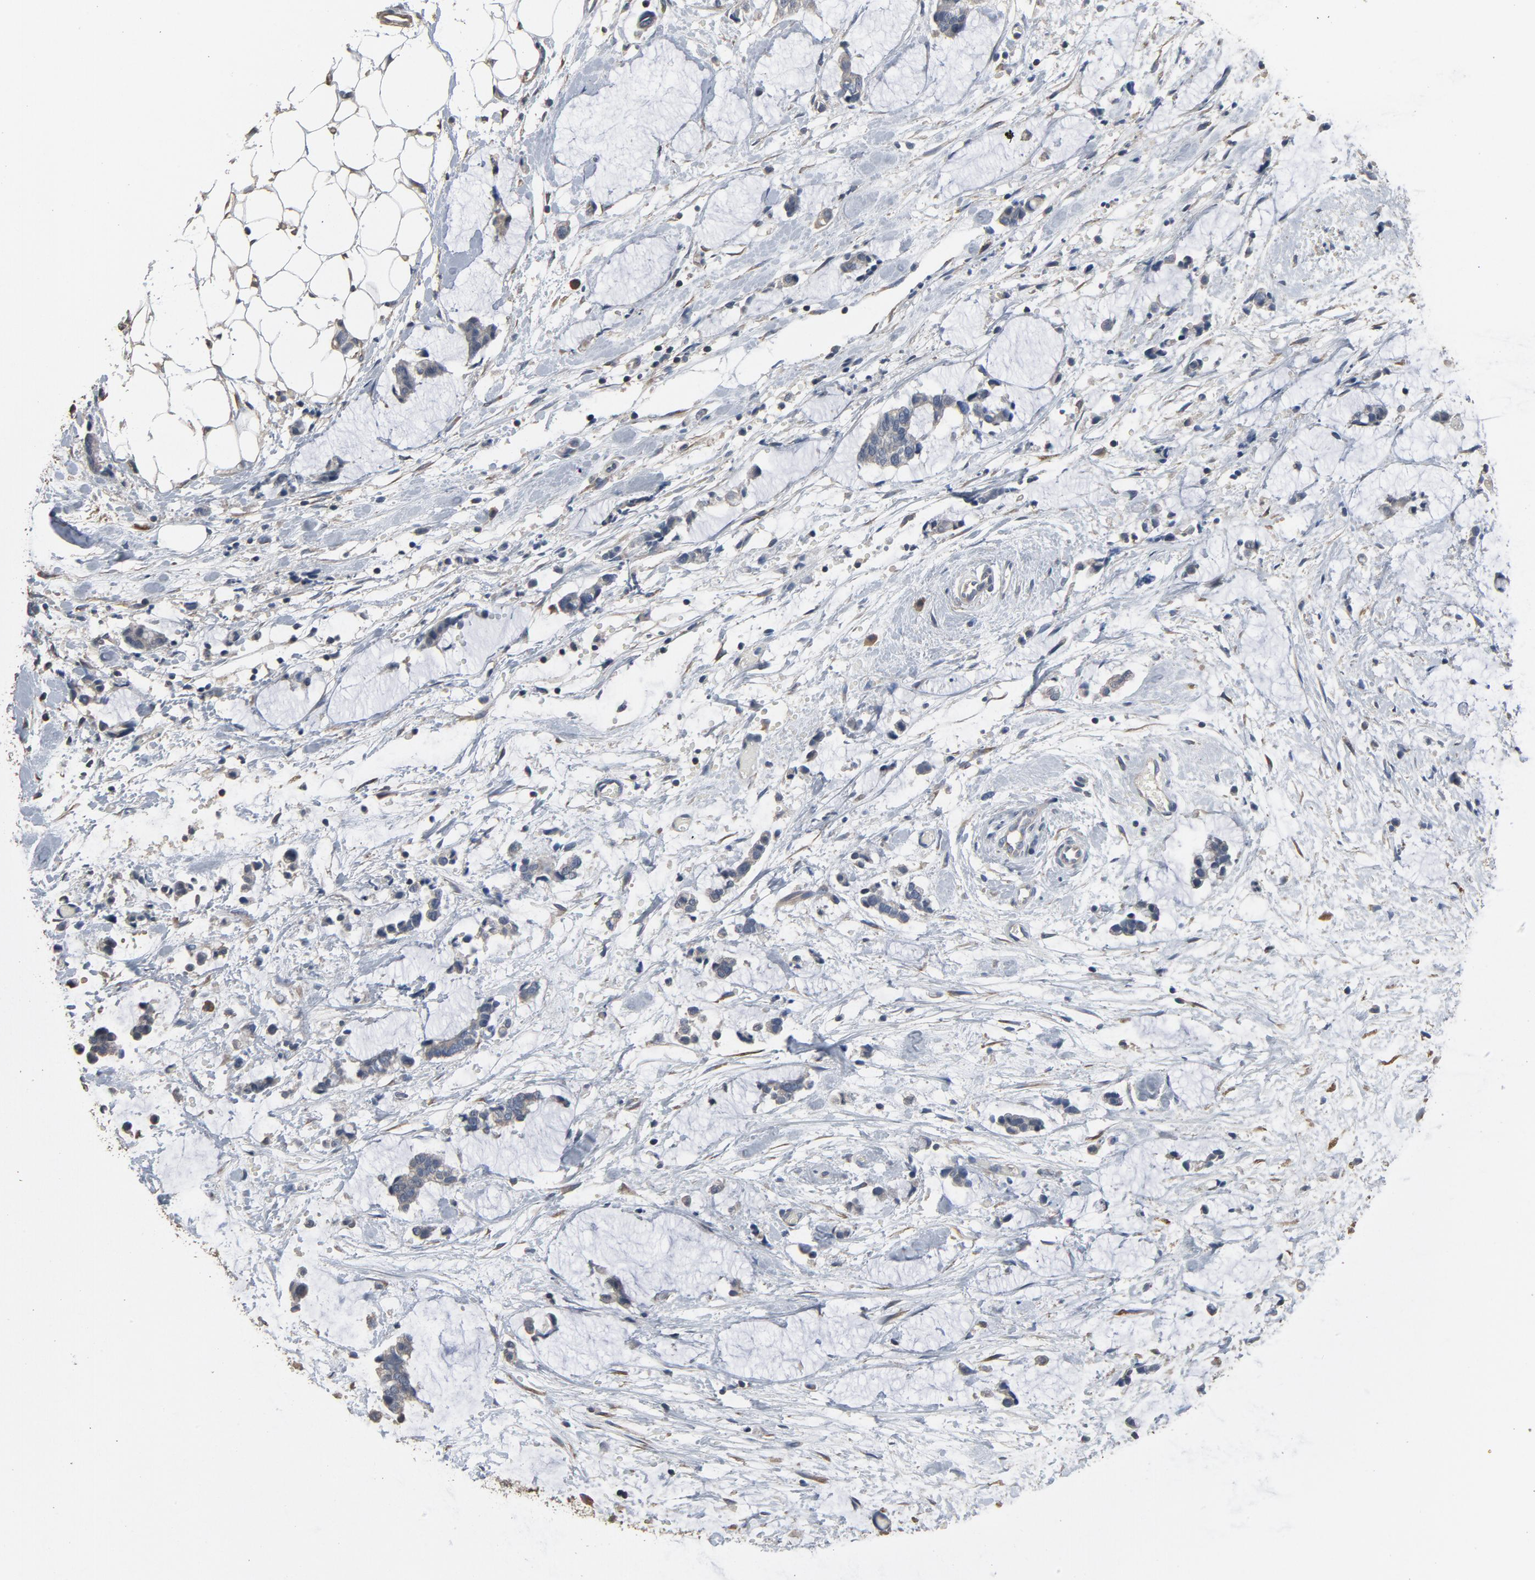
{"staining": {"intensity": "negative", "quantity": "none", "location": "none"}, "tissue": "colorectal cancer", "cell_type": "Tumor cells", "image_type": "cancer", "snomed": [{"axis": "morphology", "description": "Adenocarcinoma, NOS"}, {"axis": "topography", "description": "Colon"}], "caption": "Tumor cells show no significant staining in adenocarcinoma (colorectal).", "gene": "SOX6", "patient": {"sex": "male", "age": 14}}